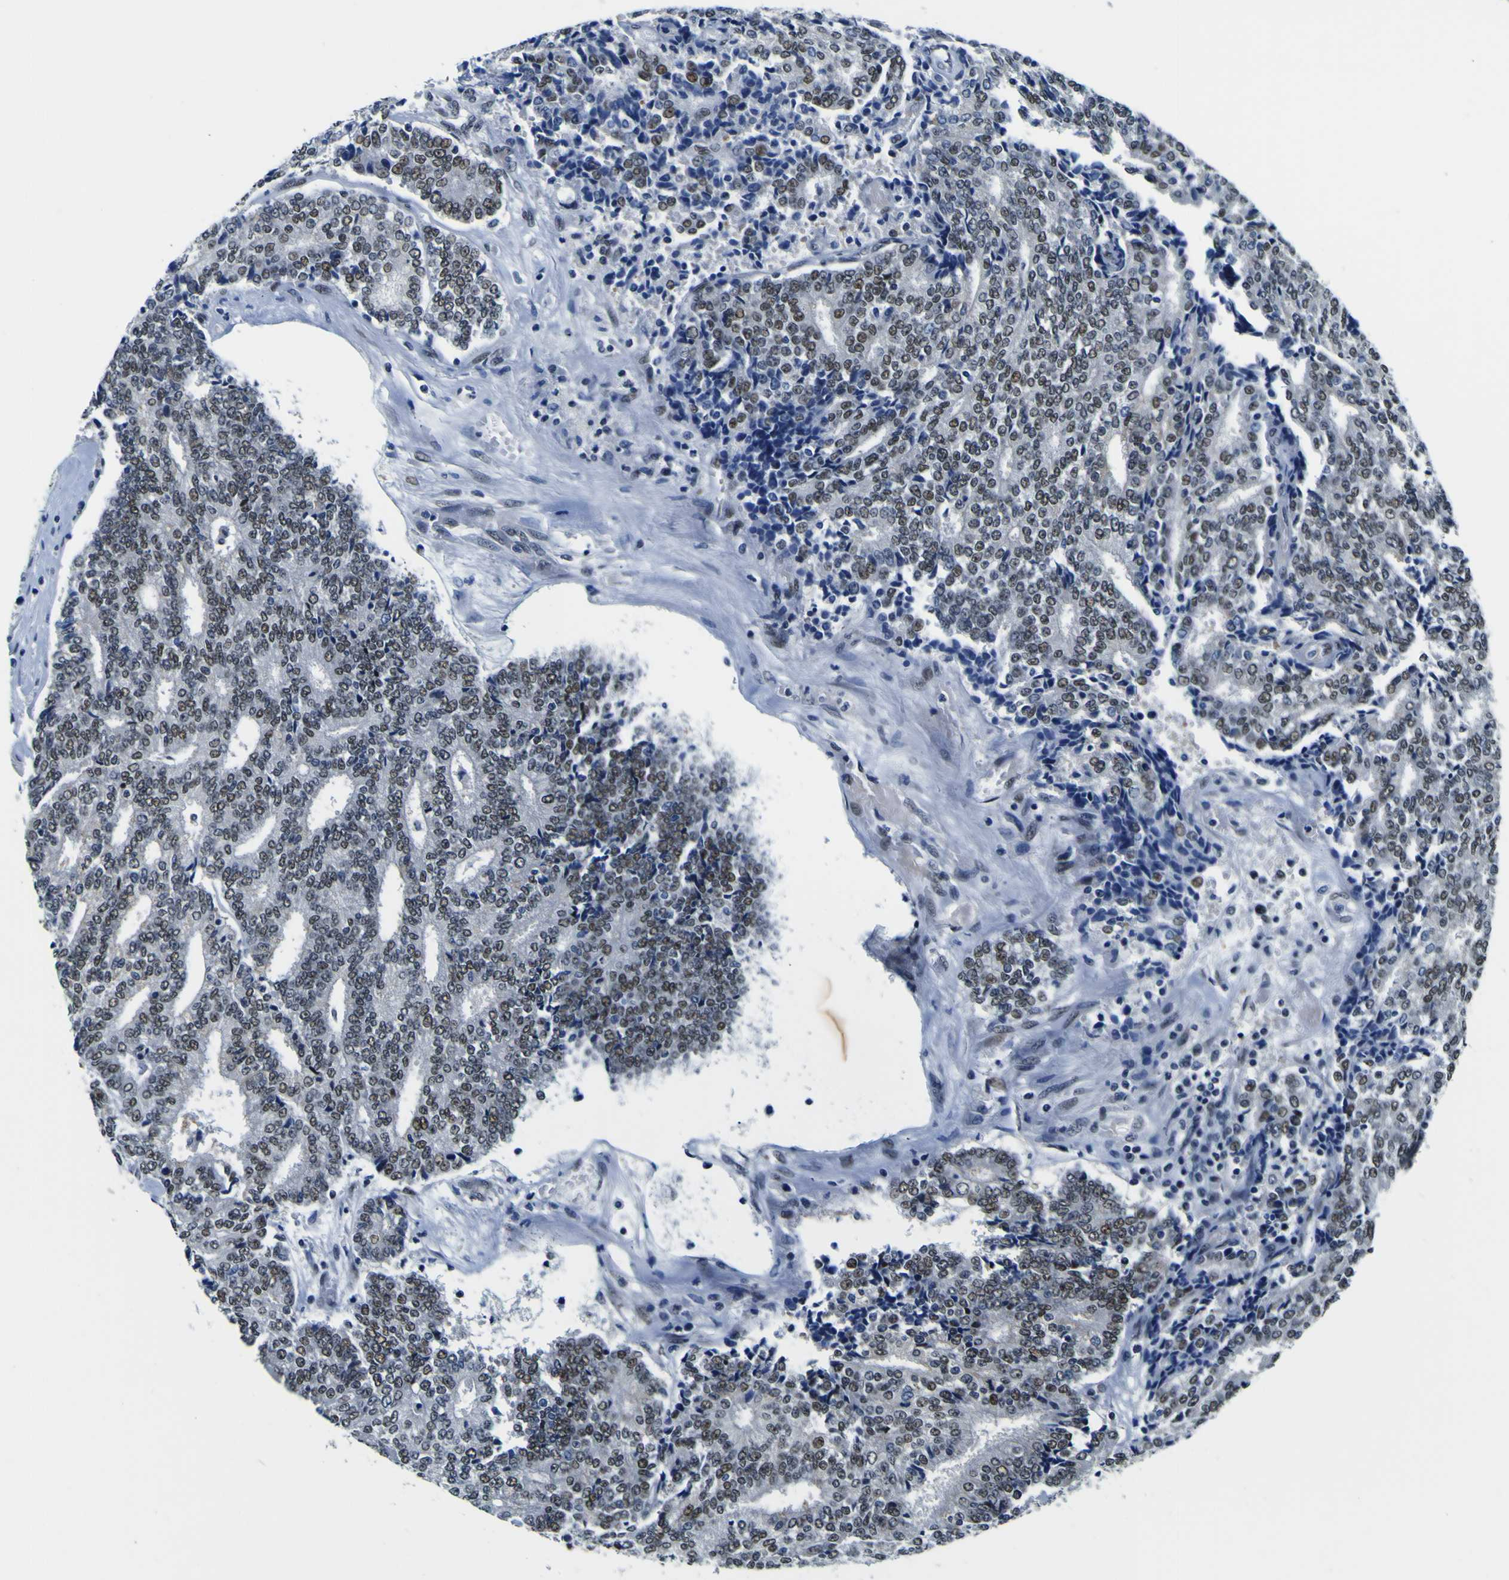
{"staining": {"intensity": "moderate", "quantity": "25%-75%", "location": "nuclear"}, "tissue": "prostate cancer", "cell_type": "Tumor cells", "image_type": "cancer", "snomed": [{"axis": "morphology", "description": "Normal tissue, NOS"}, {"axis": "morphology", "description": "Adenocarcinoma, High grade"}, {"axis": "topography", "description": "Prostate"}, {"axis": "topography", "description": "Seminal veicle"}], "caption": "About 25%-75% of tumor cells in human high-grade adenocarcinoma (prostate) exhibit moderate nuclear protein expression as visualized by brown immunohistochemical staining.", "gene": "CUL4B", "patient": {"sex": "male", "age": 55}}